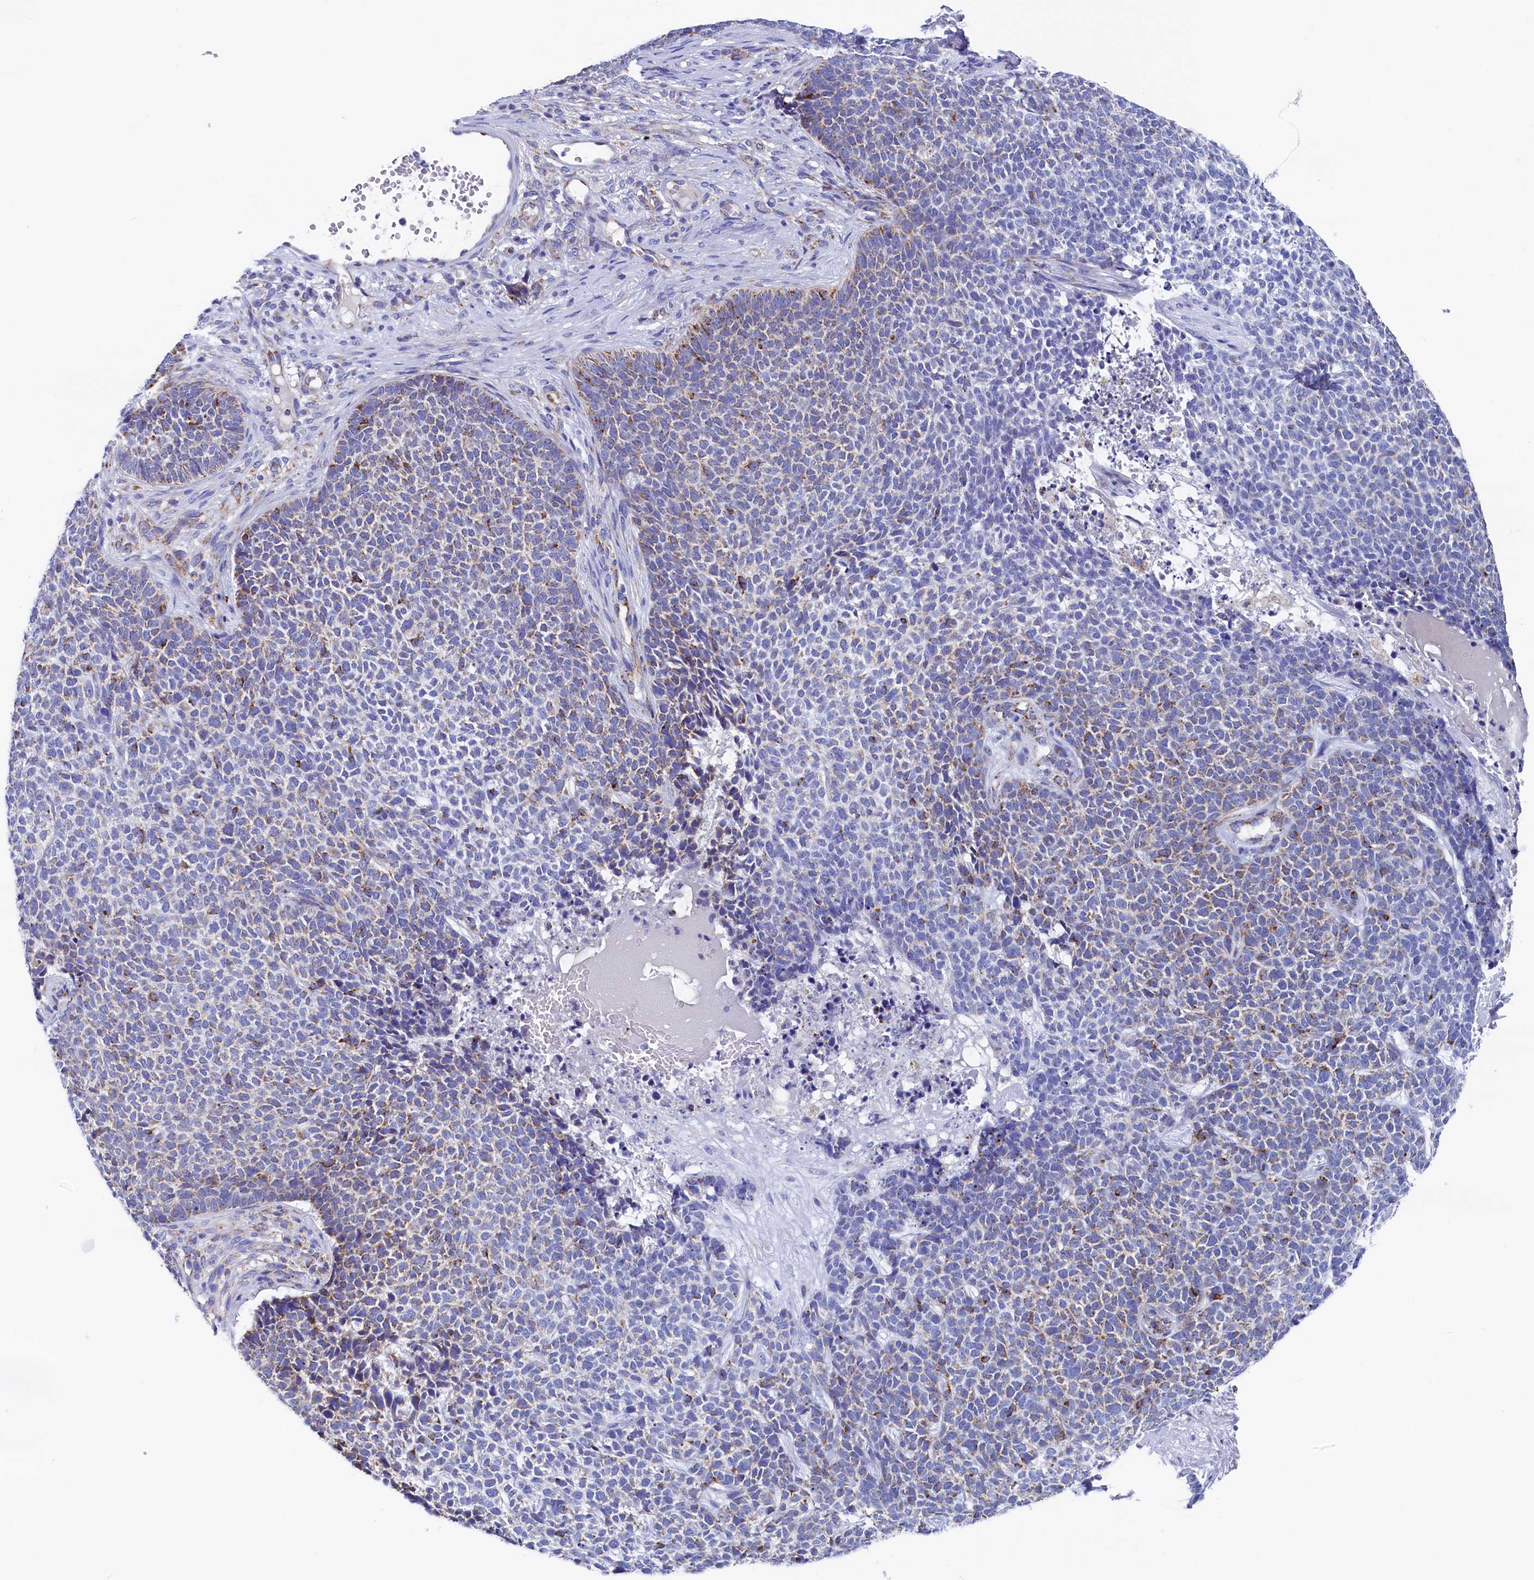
{"staining": {"intensity": "moderate", "quantity": "<25%", "location": "cytoplasmic/membranous"}, "tissue": "skin cancer", "cell_type": "Tumor cells", "image_type": "cancer", "snomed": [{"axis": "morphology", "description": "Basal cell carcinoma"}, {"axis": "topography", "description": "Skin"}], "caption": "DAB (3,3'-diaminobenzidine) immunohistochemical staining of basal cell carcinoma (skin) displays moderate cytoplasmic/membranous protein staining in about <25% of tumor cells. The staining was performed using DAB, with brown indicating positive protein expression. Nuclei are stained blue with hematoxylin.", "gene": "MMAB", "patient": {"sex": "female", "age": 84}}